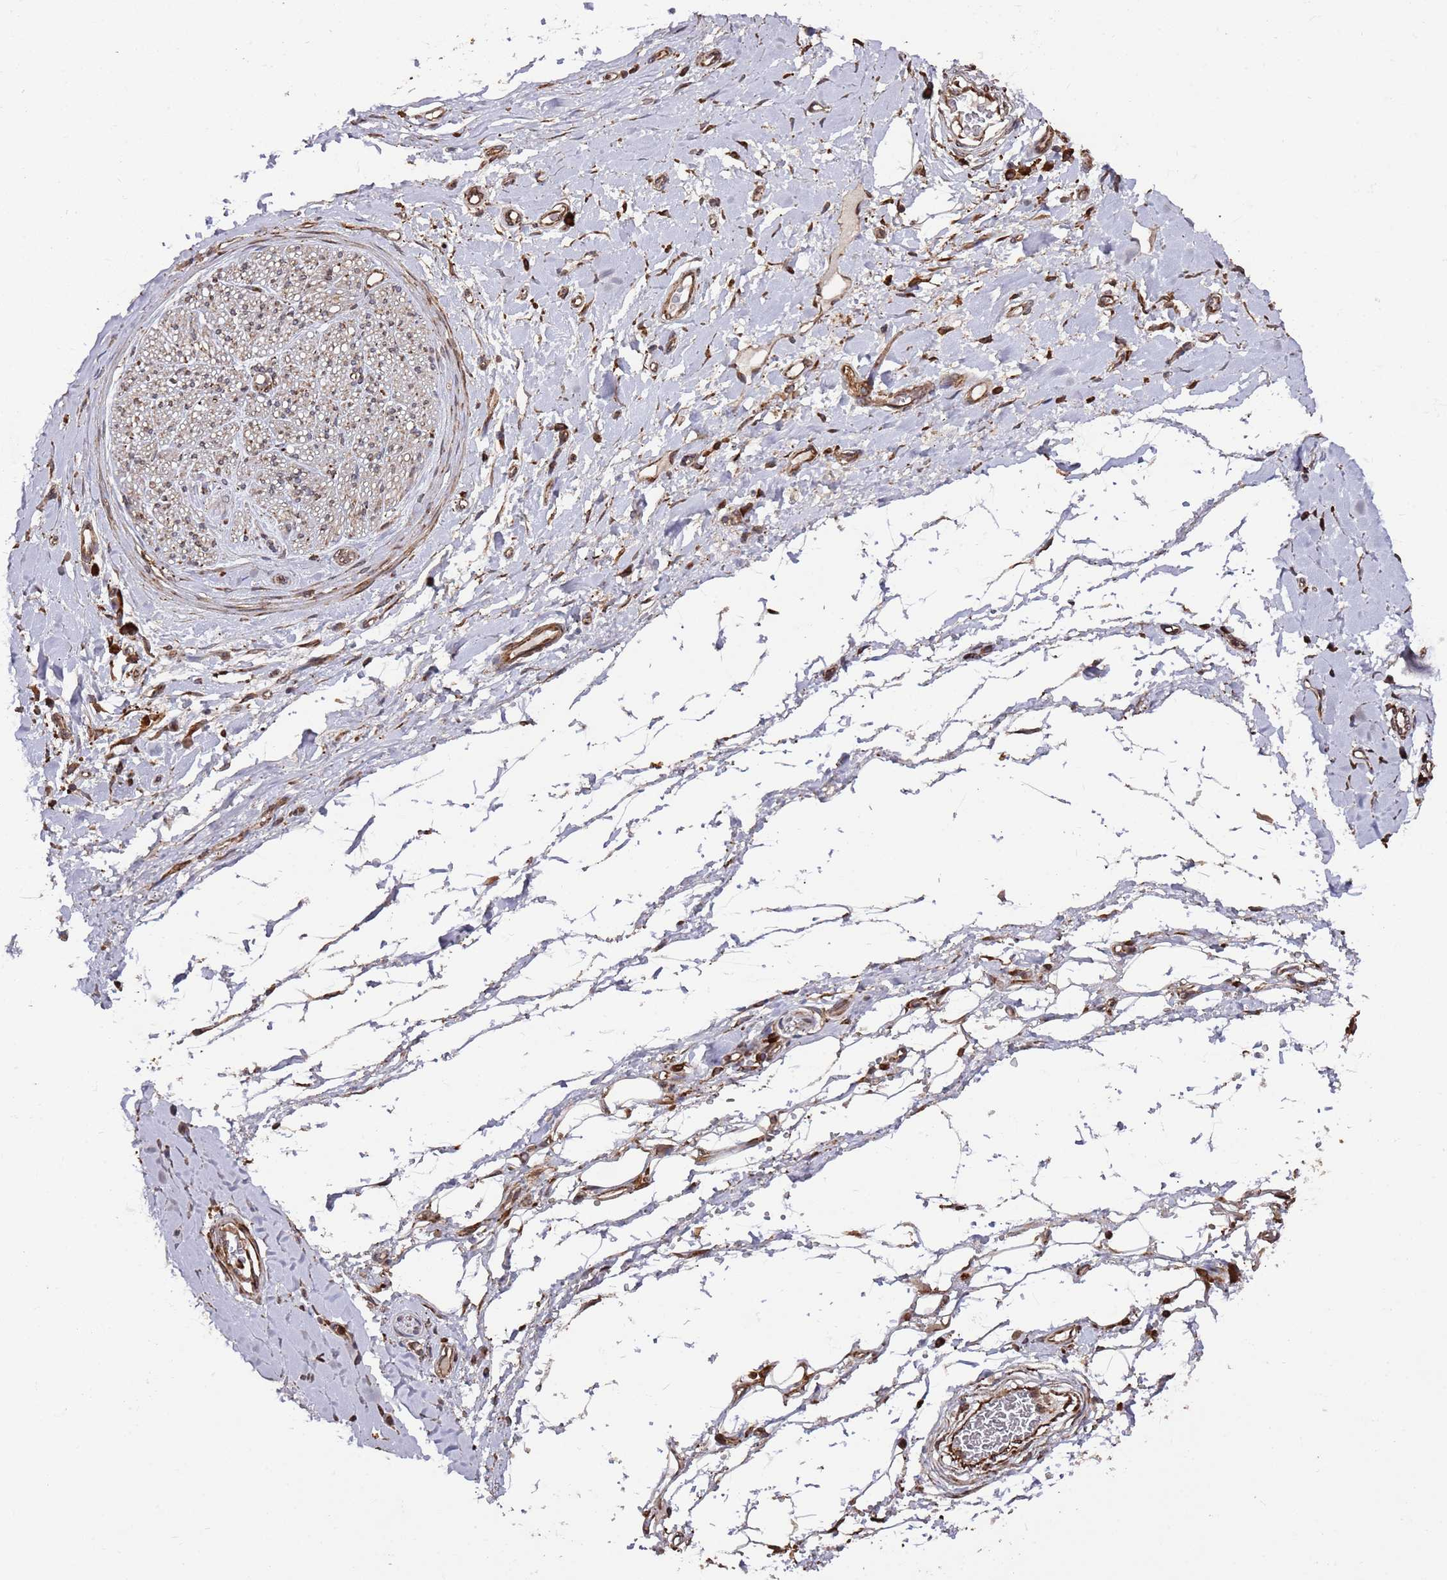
{"staining": {"intensity": "strong", "quantity": ">75%", "location": "nuclear"}, "tissue": "adipose tissue", "cell_type": "Adipocytes", "image_type": "normal", "snomed": [{"axis": "morphology", "description": "Normal tissue, NOS"}, {"axis": "morphology", "description": "Adenocarcinoma, NOS"}, {"axis": "topography", "description": "Stomach, upper"}, {"axis": "topography", "description": "Peripheral nerve tissue"}], "caption": "A high amount of strong nuclear positivity is appreciated in approximately >75% of adipocytes in benign adipose tissue.", "gene": "LACC1", "patient": {"sex": "male", "age": 62}}